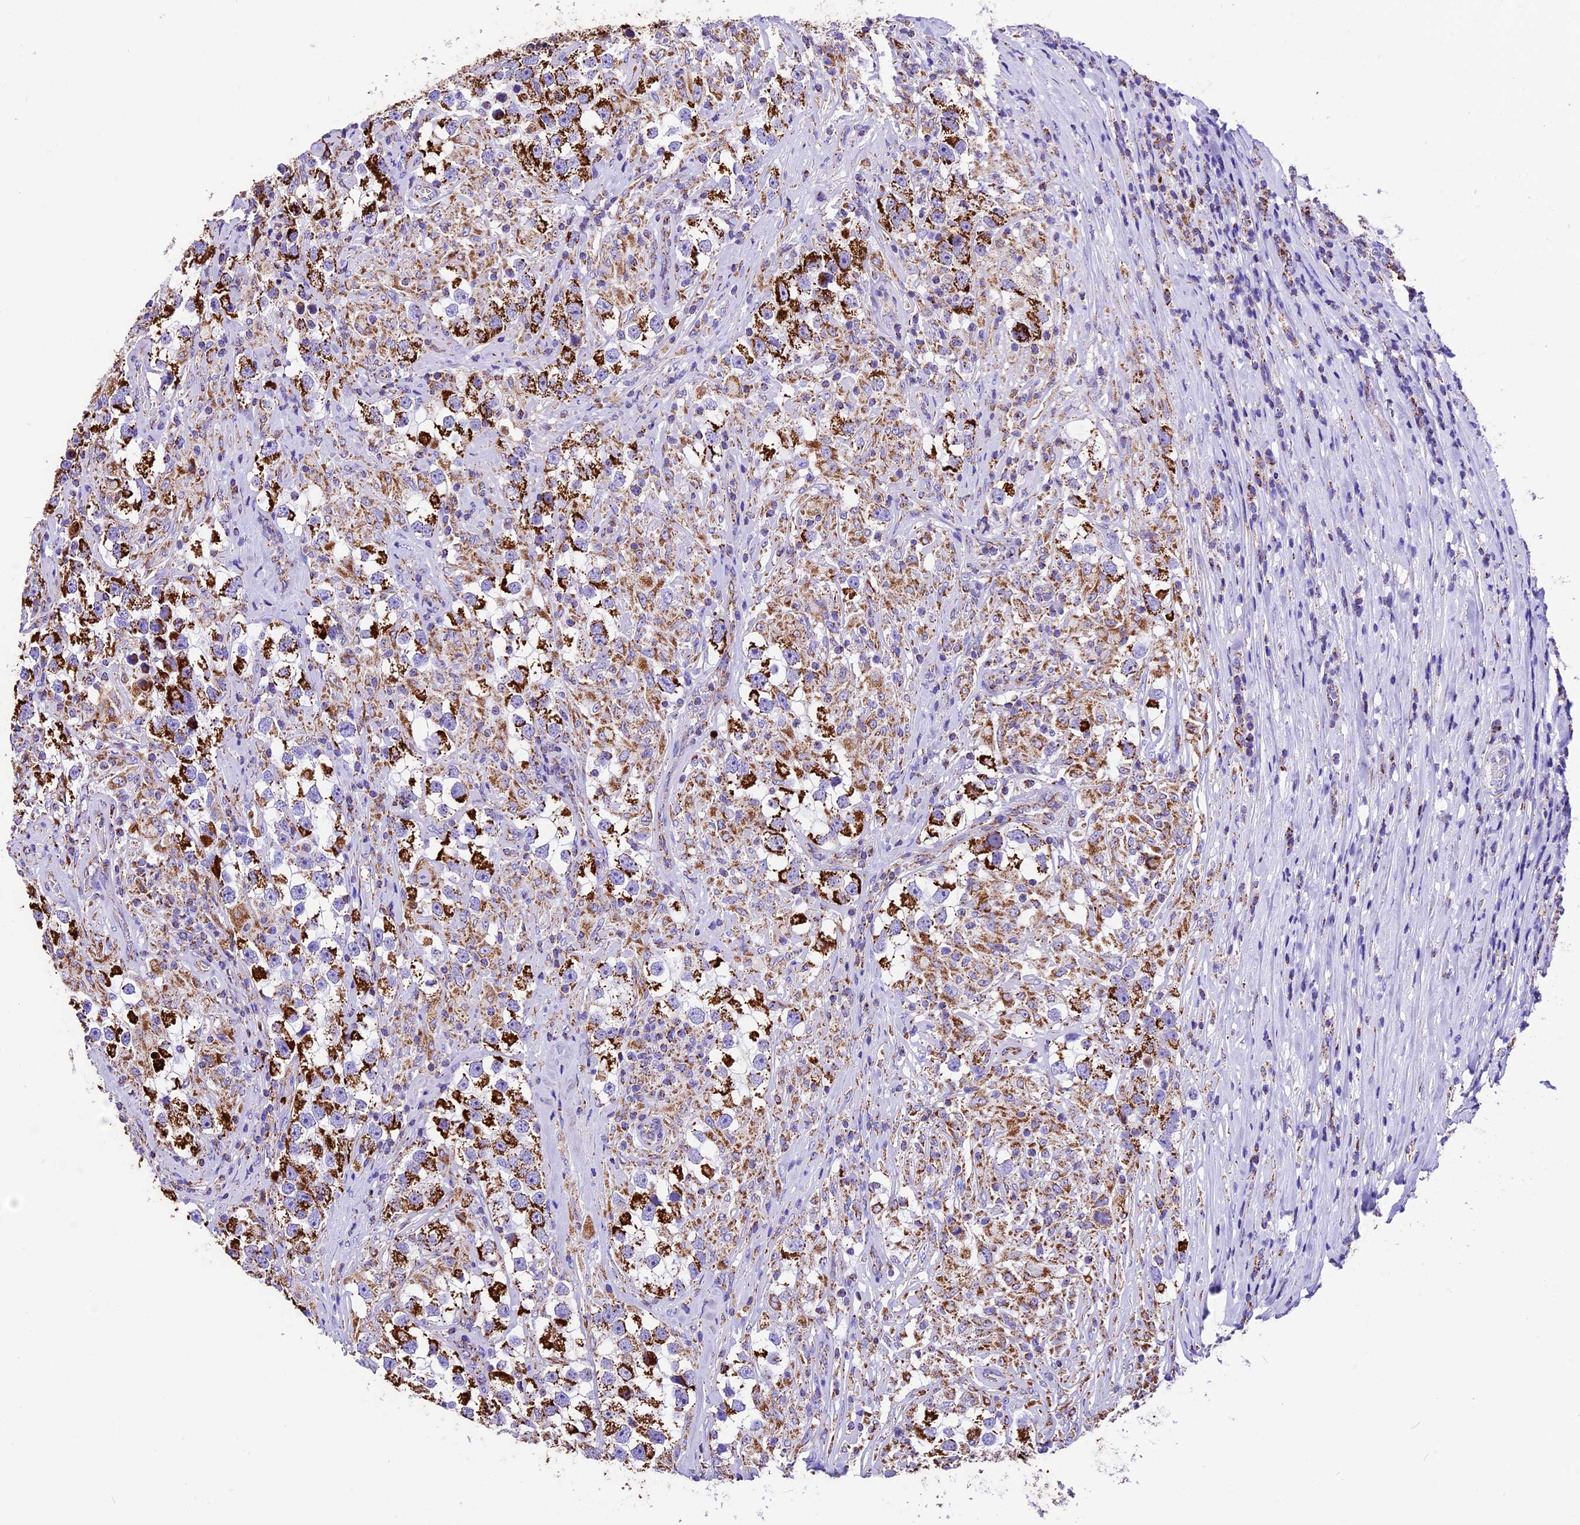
{"staining": {"intensity": "strong", "quantity": ">75%", "location": "cytoplasmic/membranous"}, "tissue": "testis cancer", "cell_type": "Tumor cells", "image_type": "cancer", "snomed": [{"axis": "morphology", "description": "Seminoma, NOS"}, {"axis": "topography", "description": "Testis"}], "caption": "A micrograph of testis cancer stained for a protein exhibits strong cytoplasmic/membranous brown staining in tumor cells.", "gene": "DCAF5", "patient": {"sex": "male", "age": 46}}